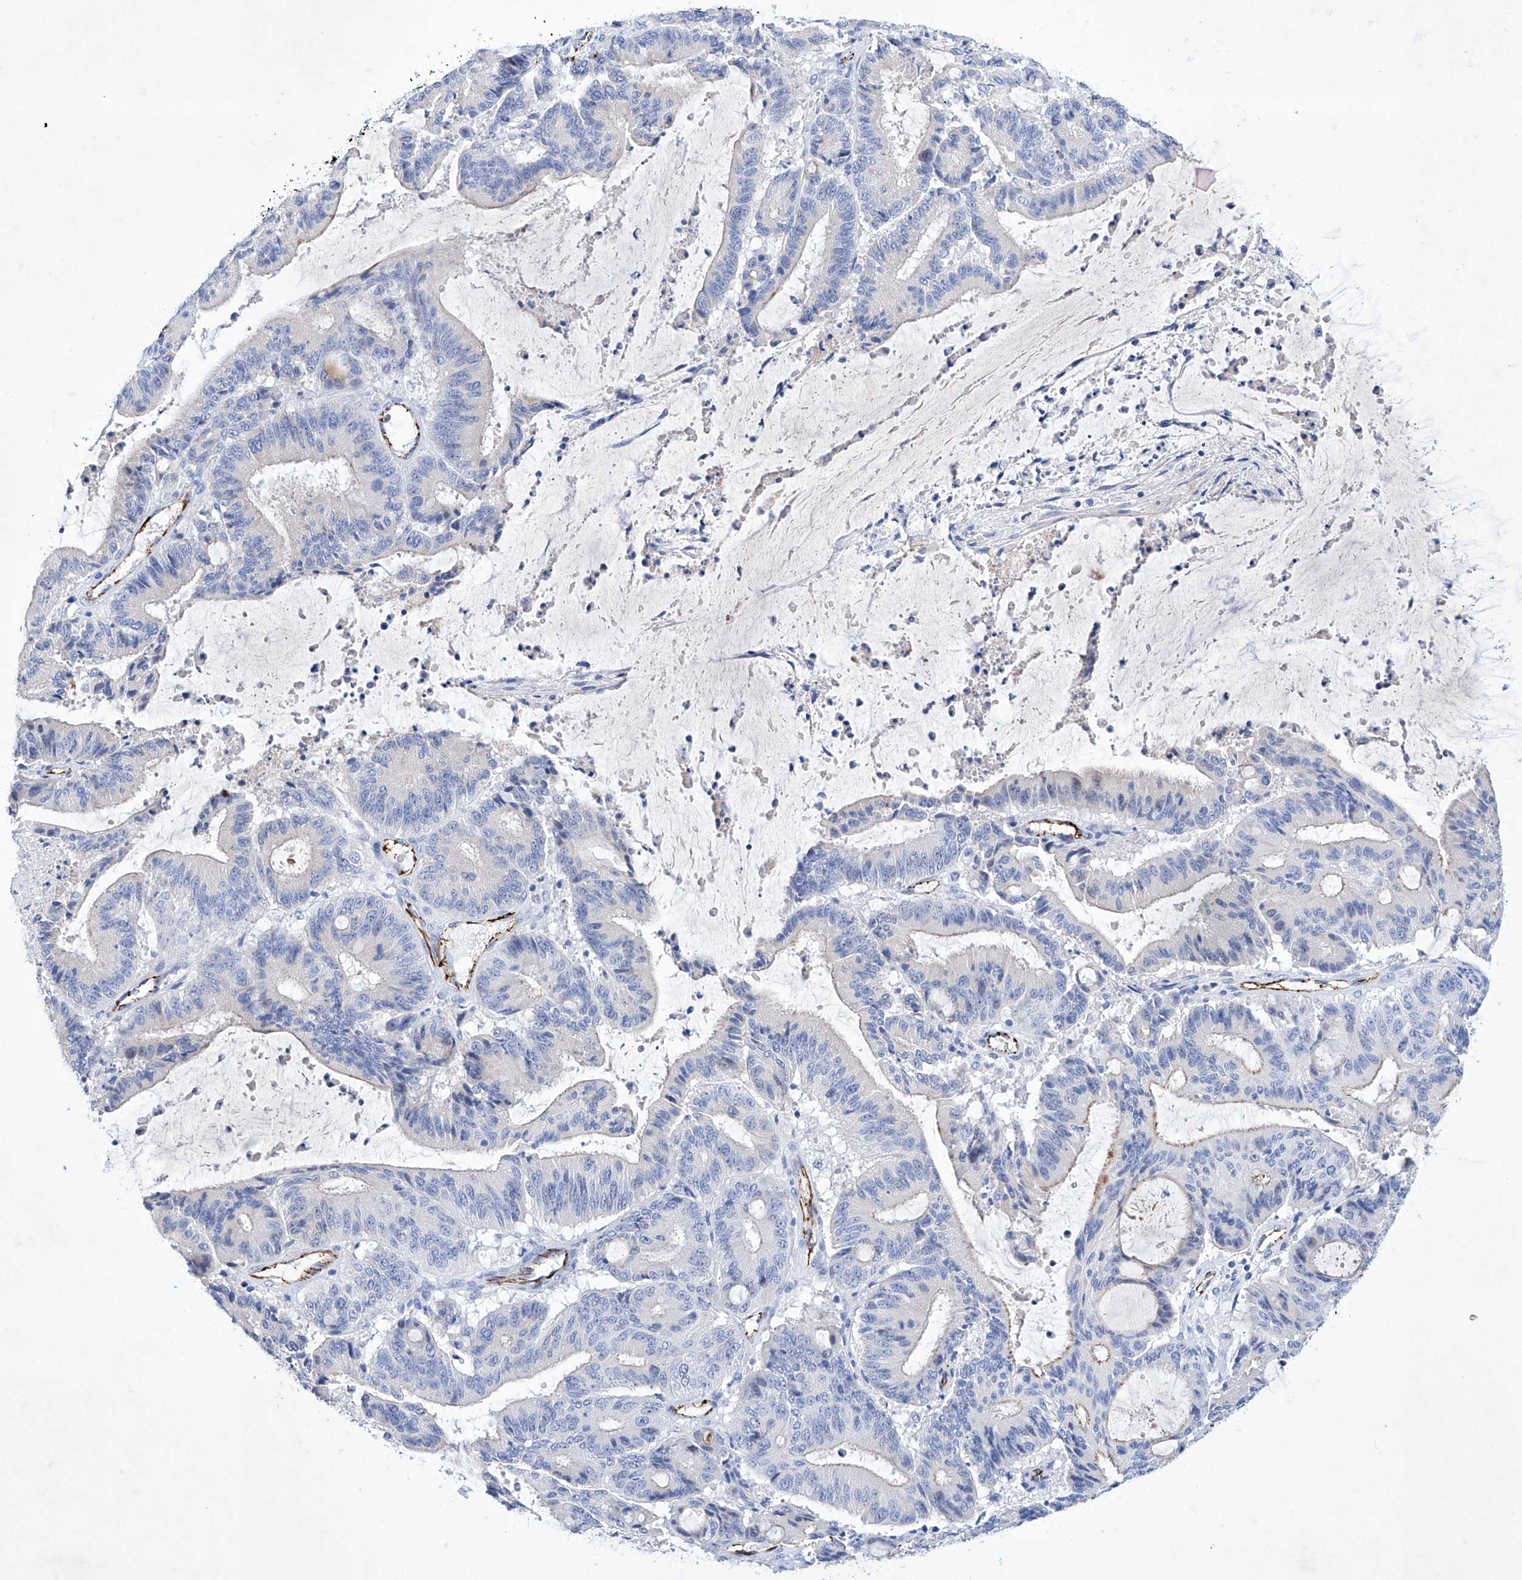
{"staining": {"intensity": "negative", "quantity": "none", "location": "none"}, "tissue": "liver cancer", "cell_type": "Tumor cells", "image_type": "cancer", "snomed": [{"axis": "morphology", "description": "Normal tissue, NOS"}, {"axis": "morphology", "description": "Cholangiocarcinoma"}, {"axis": "topography", "description": "Liver"}, {"axis": "topography", "description": "Peripheral nerve tissue"}], "caption": "IHC of liver cancer (cholangiocarcinoma) demonstrates no positivity in tumor cells. (Brightfield microscopy of DAB (3,3'-diaminobenzidine) immunohistochemistry (IHC) at high magnification).", "gene": "ETV7", "patient": {"sex": "female", "age": 73}}